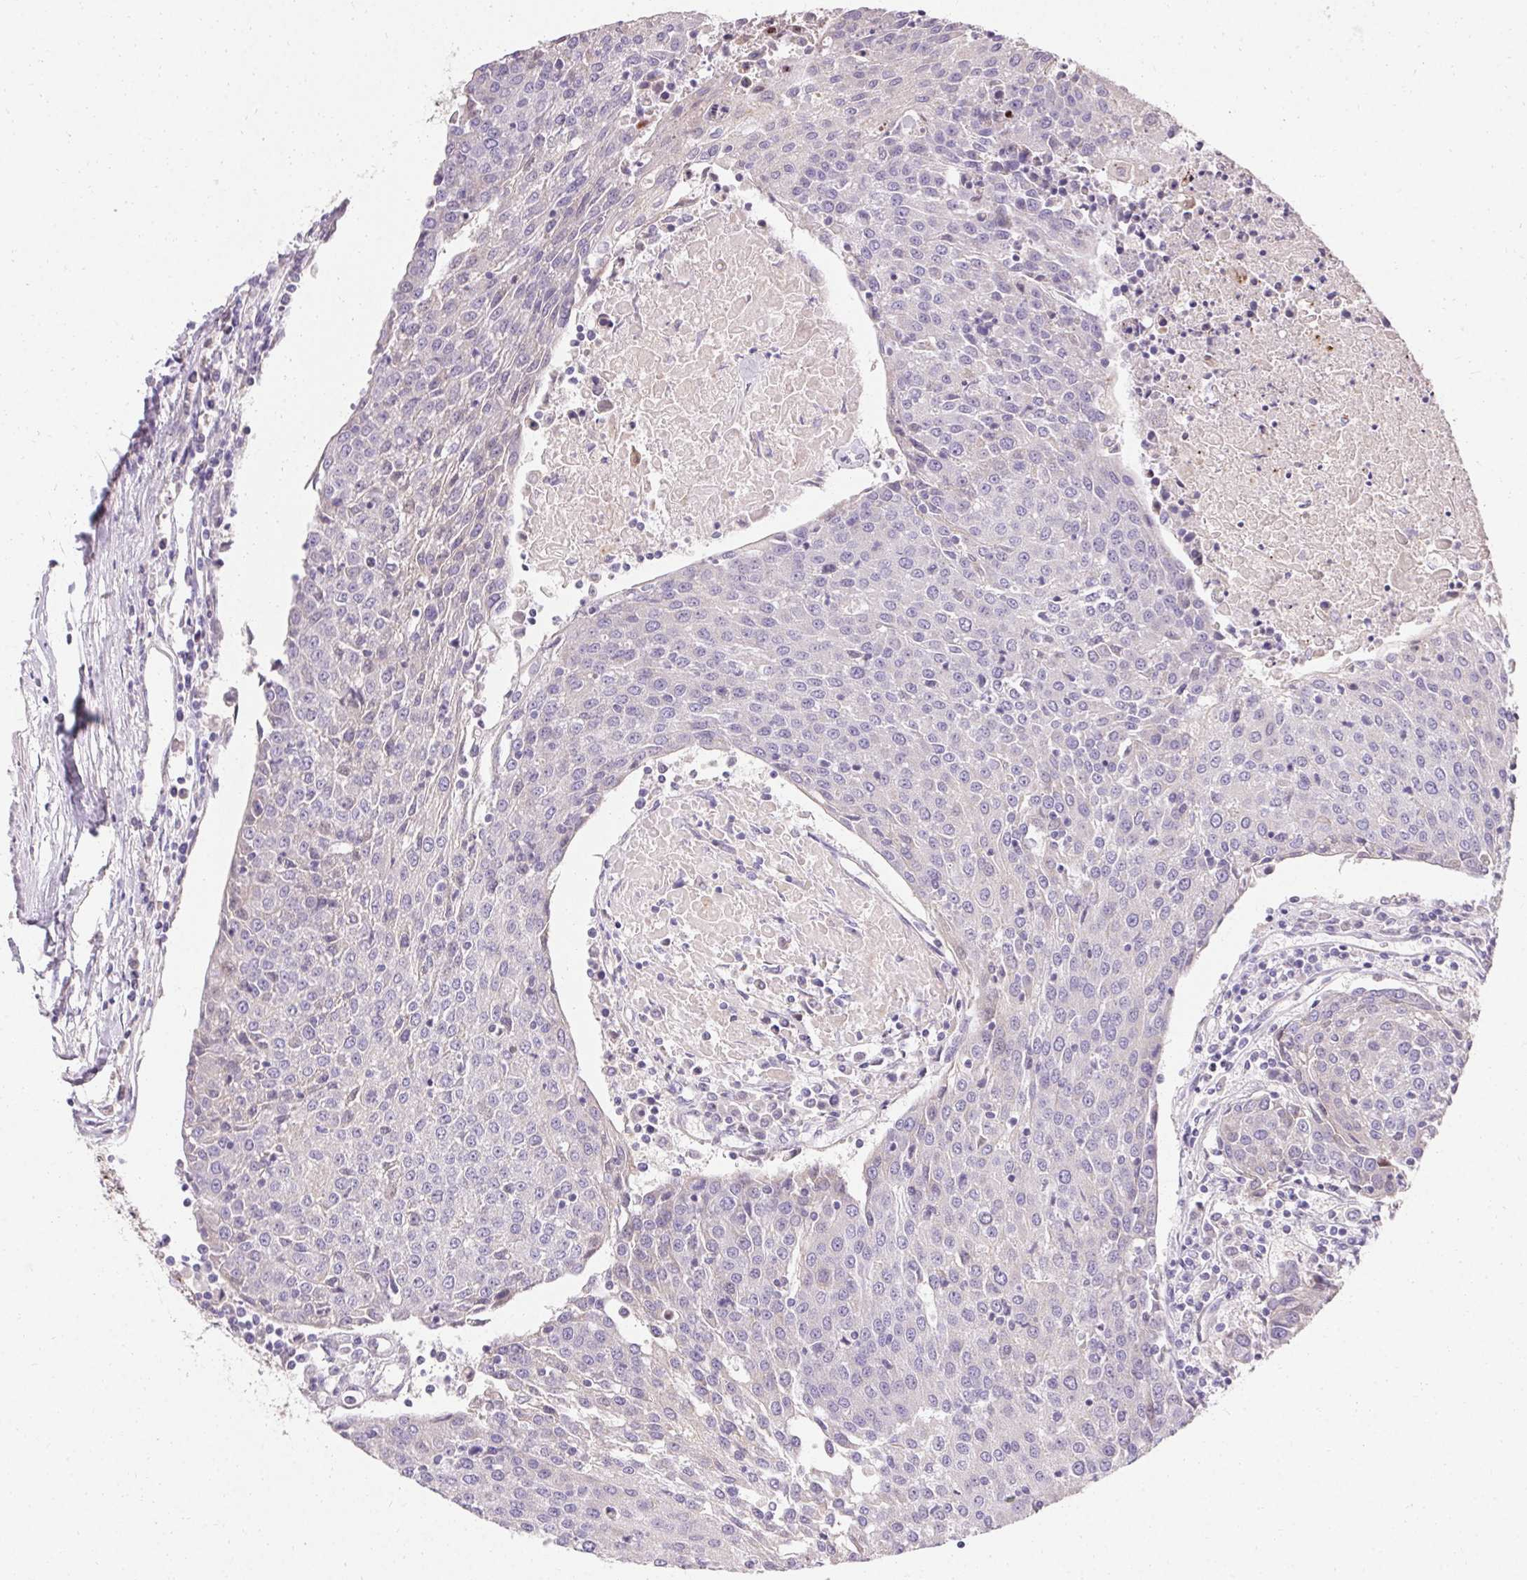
{"staining": {"intensity": "negative", "quantity": "none", "location": "none"}, "tissue": "urothelial cancer", "cell_type": "Tumor cells", "image_type": "cancer", "snomed": [{"axis": "morphology", "description": "Urothelial carcinoma, High grade"}, {"axis": "topography", "description": "Urinary bladder"}], "caption": "An image of human urothelial carcinoma (high-grade) is negative for staining in tumor cells.", "gene": "TRIP13", "patient": {"sex": "female", "age": 85}}